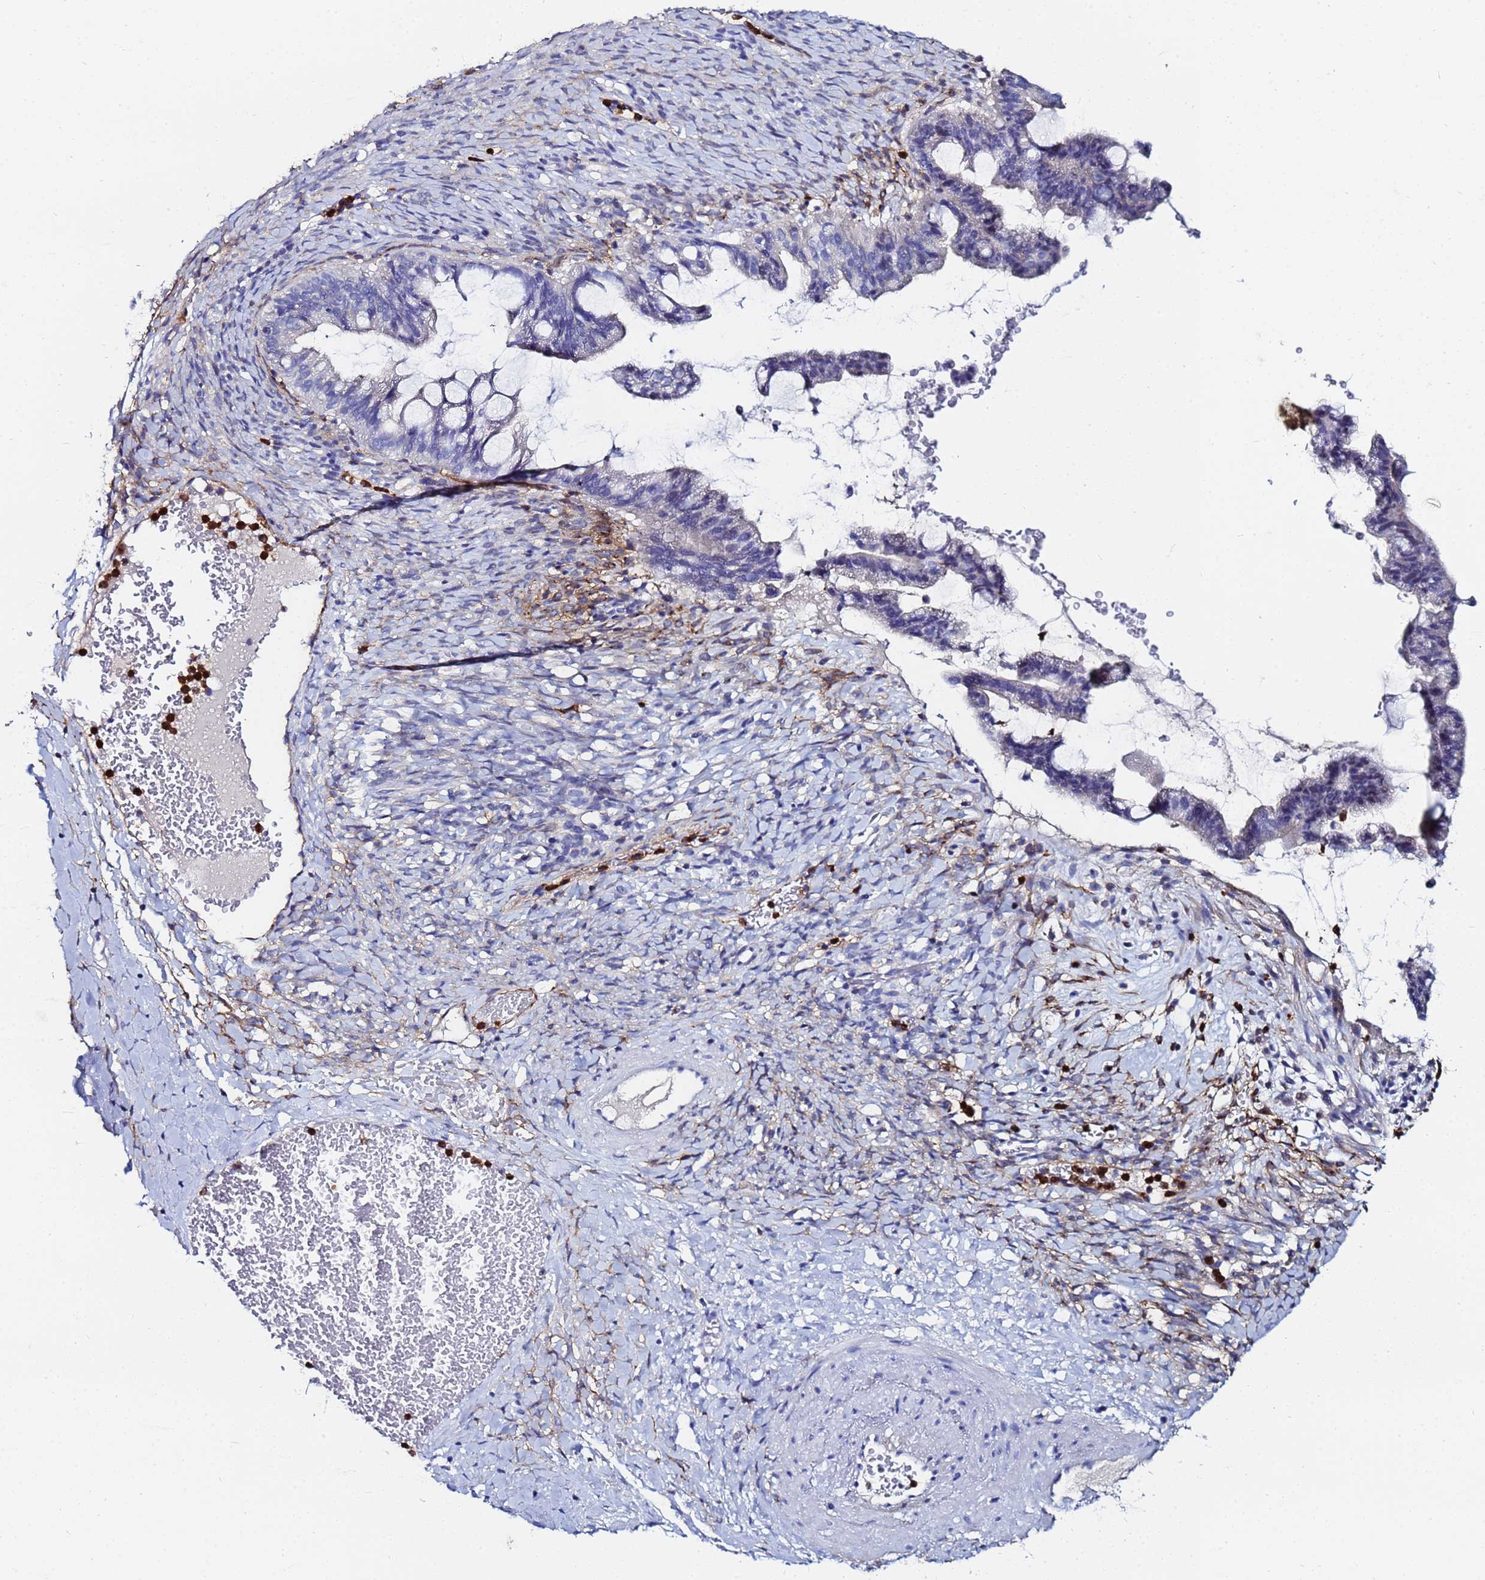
{"staining": {"intensity": "negative", "quantity": "none", "location": "none"}, "tissue": "ovarian cancer", "cell_type": "Tumor cells", "image_type": "cancer", "snomed": [{"axis": "morphology", "description": "Cystadenocarcinoma, mucinous, NOS"}, {"axis": "topography", "description": "Ovary"}], "caption": "Ovarian cancer stained for a protein using IHC reveals no staining tumor cells.", "gene": "BASP1", "patient": {"sex": "female", "age": 73}}